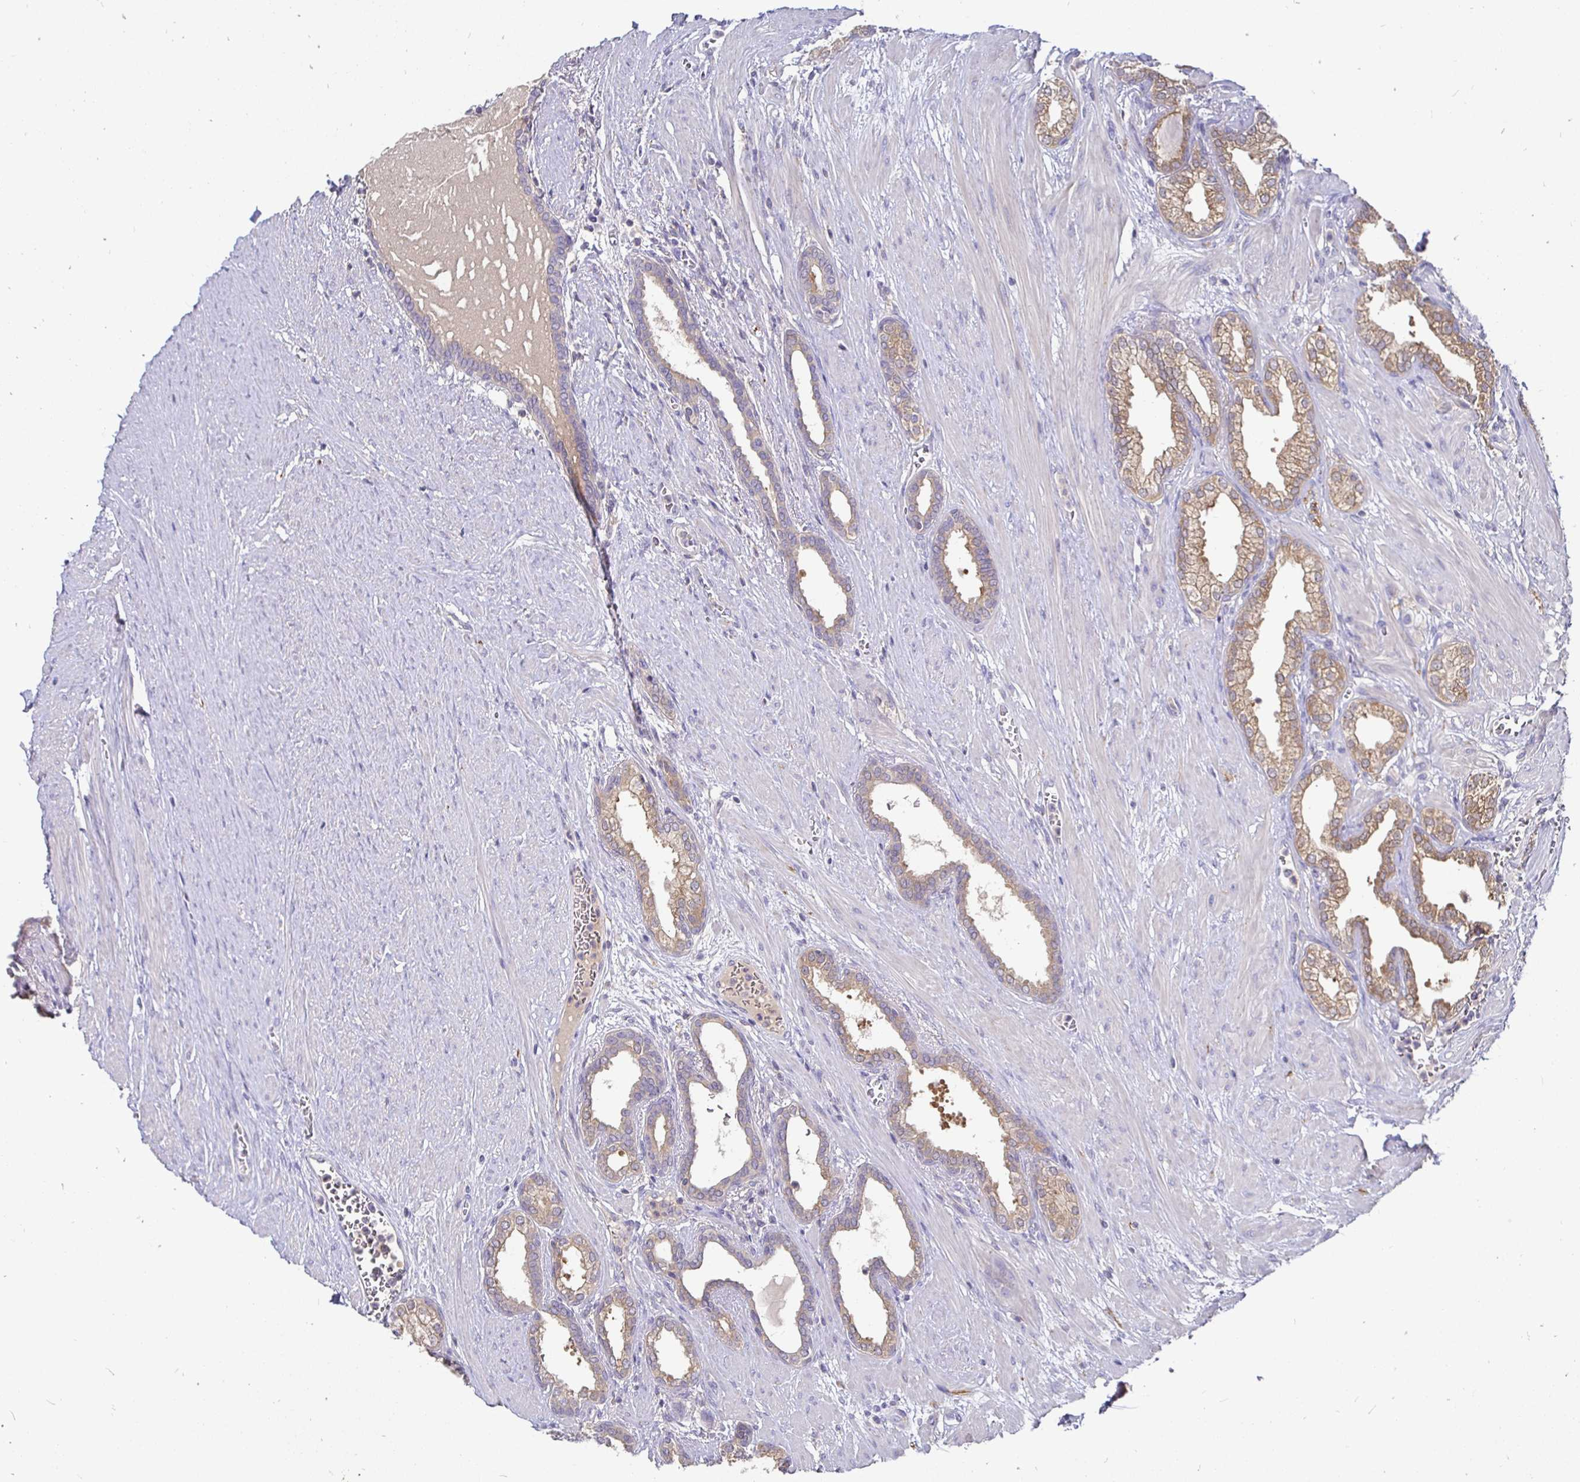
{"staining": {"intensity": "weak", "quantity": ">75%", "location": "cytoplasmic/membranous"}, "tissue": "prostate cancer", "cell_type": "Tumor cells", "image_type": "cancer", "snomed": [{"axis": "morphology", "description": "Adenocarcinoma, High grade"}, {"axis": "topography", "description": "Prostate"}], "caption": "Human high-grade adenocarcinoma (prostate) stained for a protein (brown) shows weak cytoplasmic/membranous positive positivity in approximately >75% of tumor cells.", "gene": "KIF21A", "patient": {"sex": "male", "age": 60}}